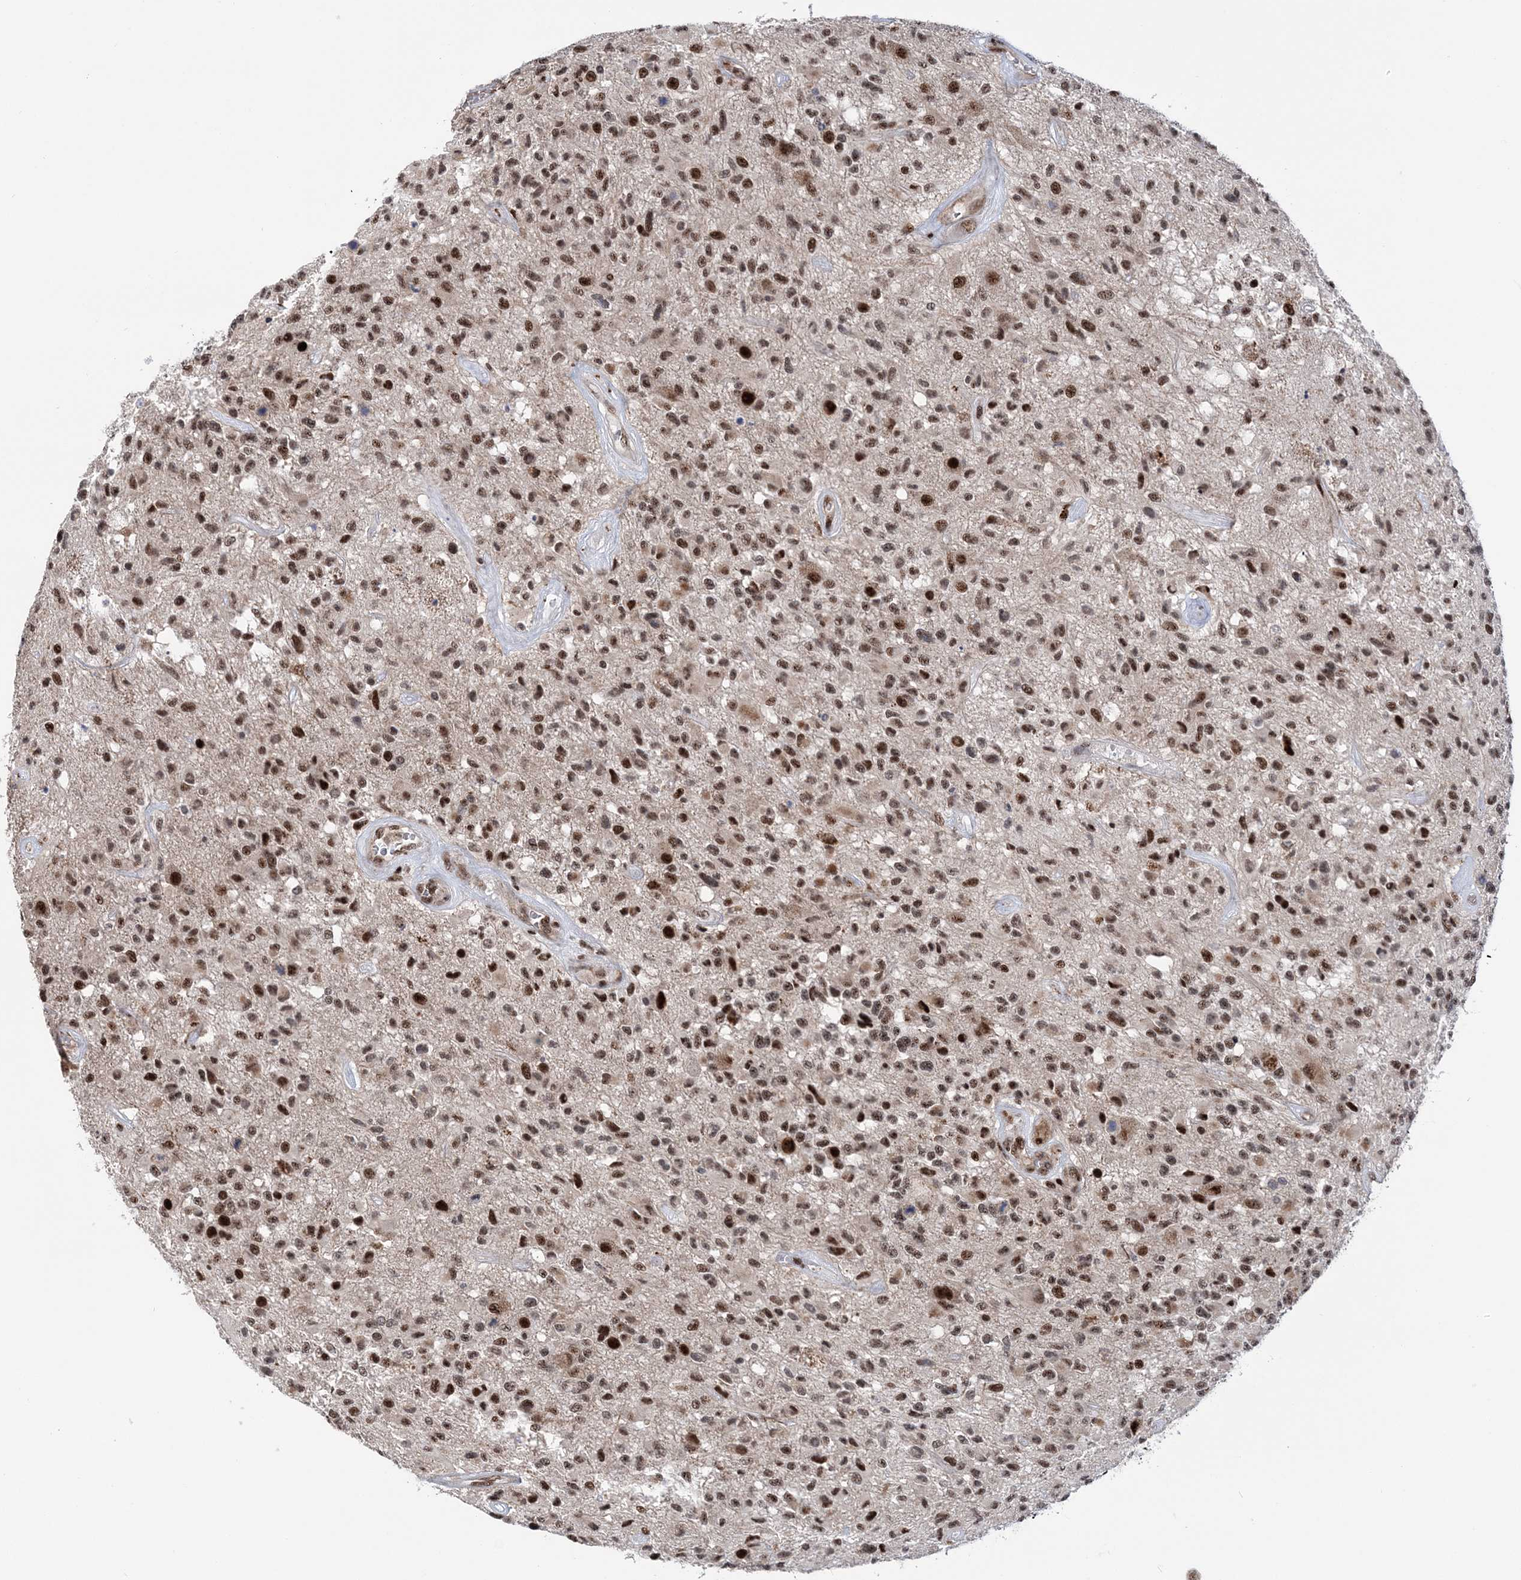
{"staining": {"intensity": "moderate", "quantity": ">75%", "location": "nuclear"}, "tissue": "glioma", "cell_type": "Tumor cells", "image_type": "cancer", "snomed": [{"axis": "morphology", "description": "Glioma, malignant, High grade"}, {"axis": "morphology", "description": "Glioblastoma, NOS"}, {"axis": "topography", "description": "Brain"}], "caption": "Moderate nuclear positivity for a protein is seen in about >75% of tumor cells of malignant glioma (high-grade) using immunohistochemistry (IHC).", "gene": "TATDN2", "patient": {"sex": "male", "age": 60}}